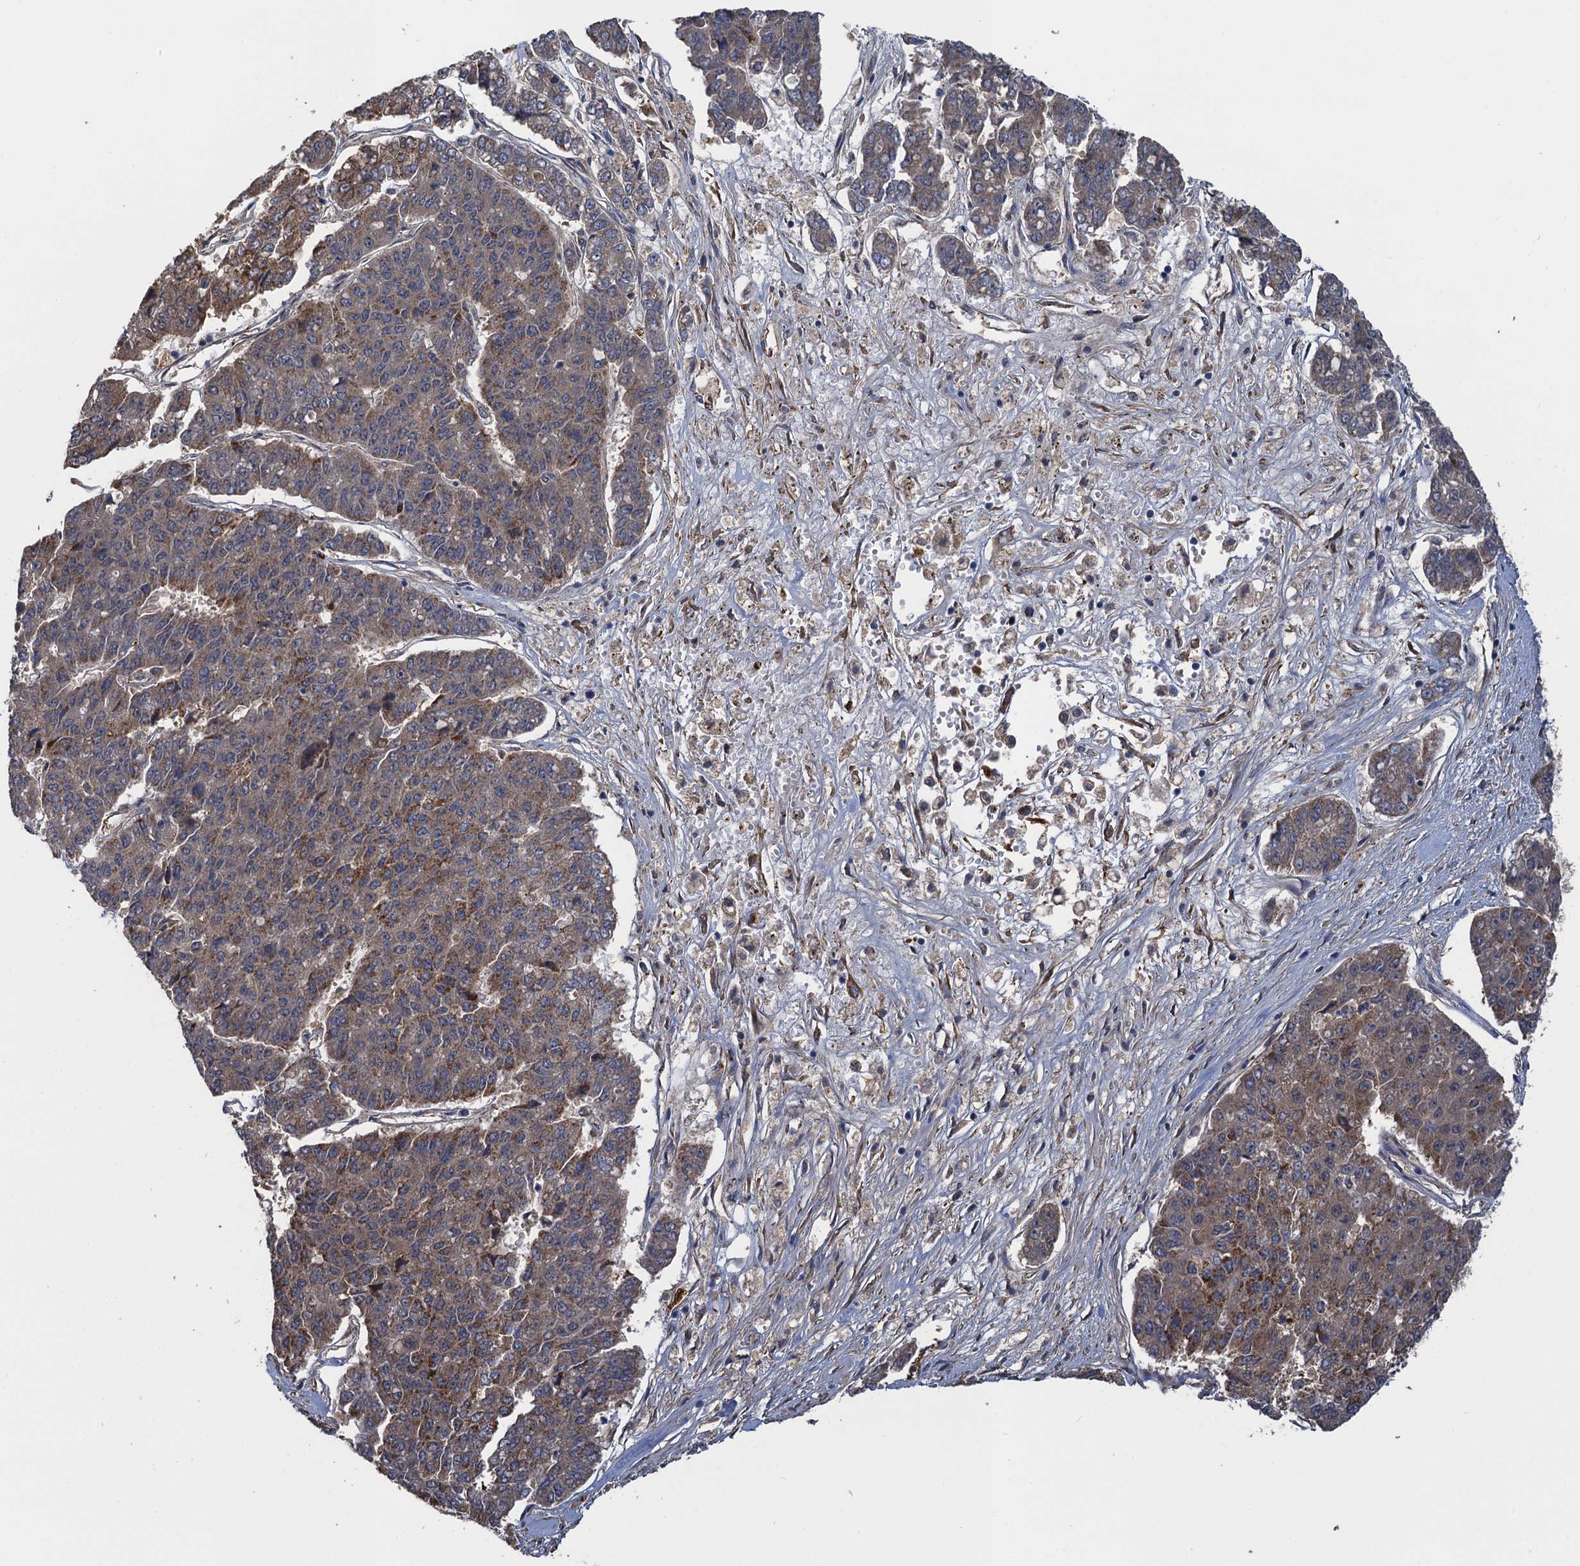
{"staining": {"intensity": "moderate", "quantity": "25%-75%", "location": "cytoplasmic/membranous"}, "tissue": "pancreatic cancer", "cell_type": "Tumor cells", "image_type": "cancer", "snomed": [{"axis": "morphology", "description": "Adenocarcinoma, NOS"}, {"axis": "topography", "description": "Pancreas"}], "caption": "Tumor cells display medium levels of moderate cytoplasmic/membranous staining in approximately 25%-75% of cells in adenocarcinoma (pancreatic).", "gene": "GCSH", "patient": {"sex": "male", "age": 50}}